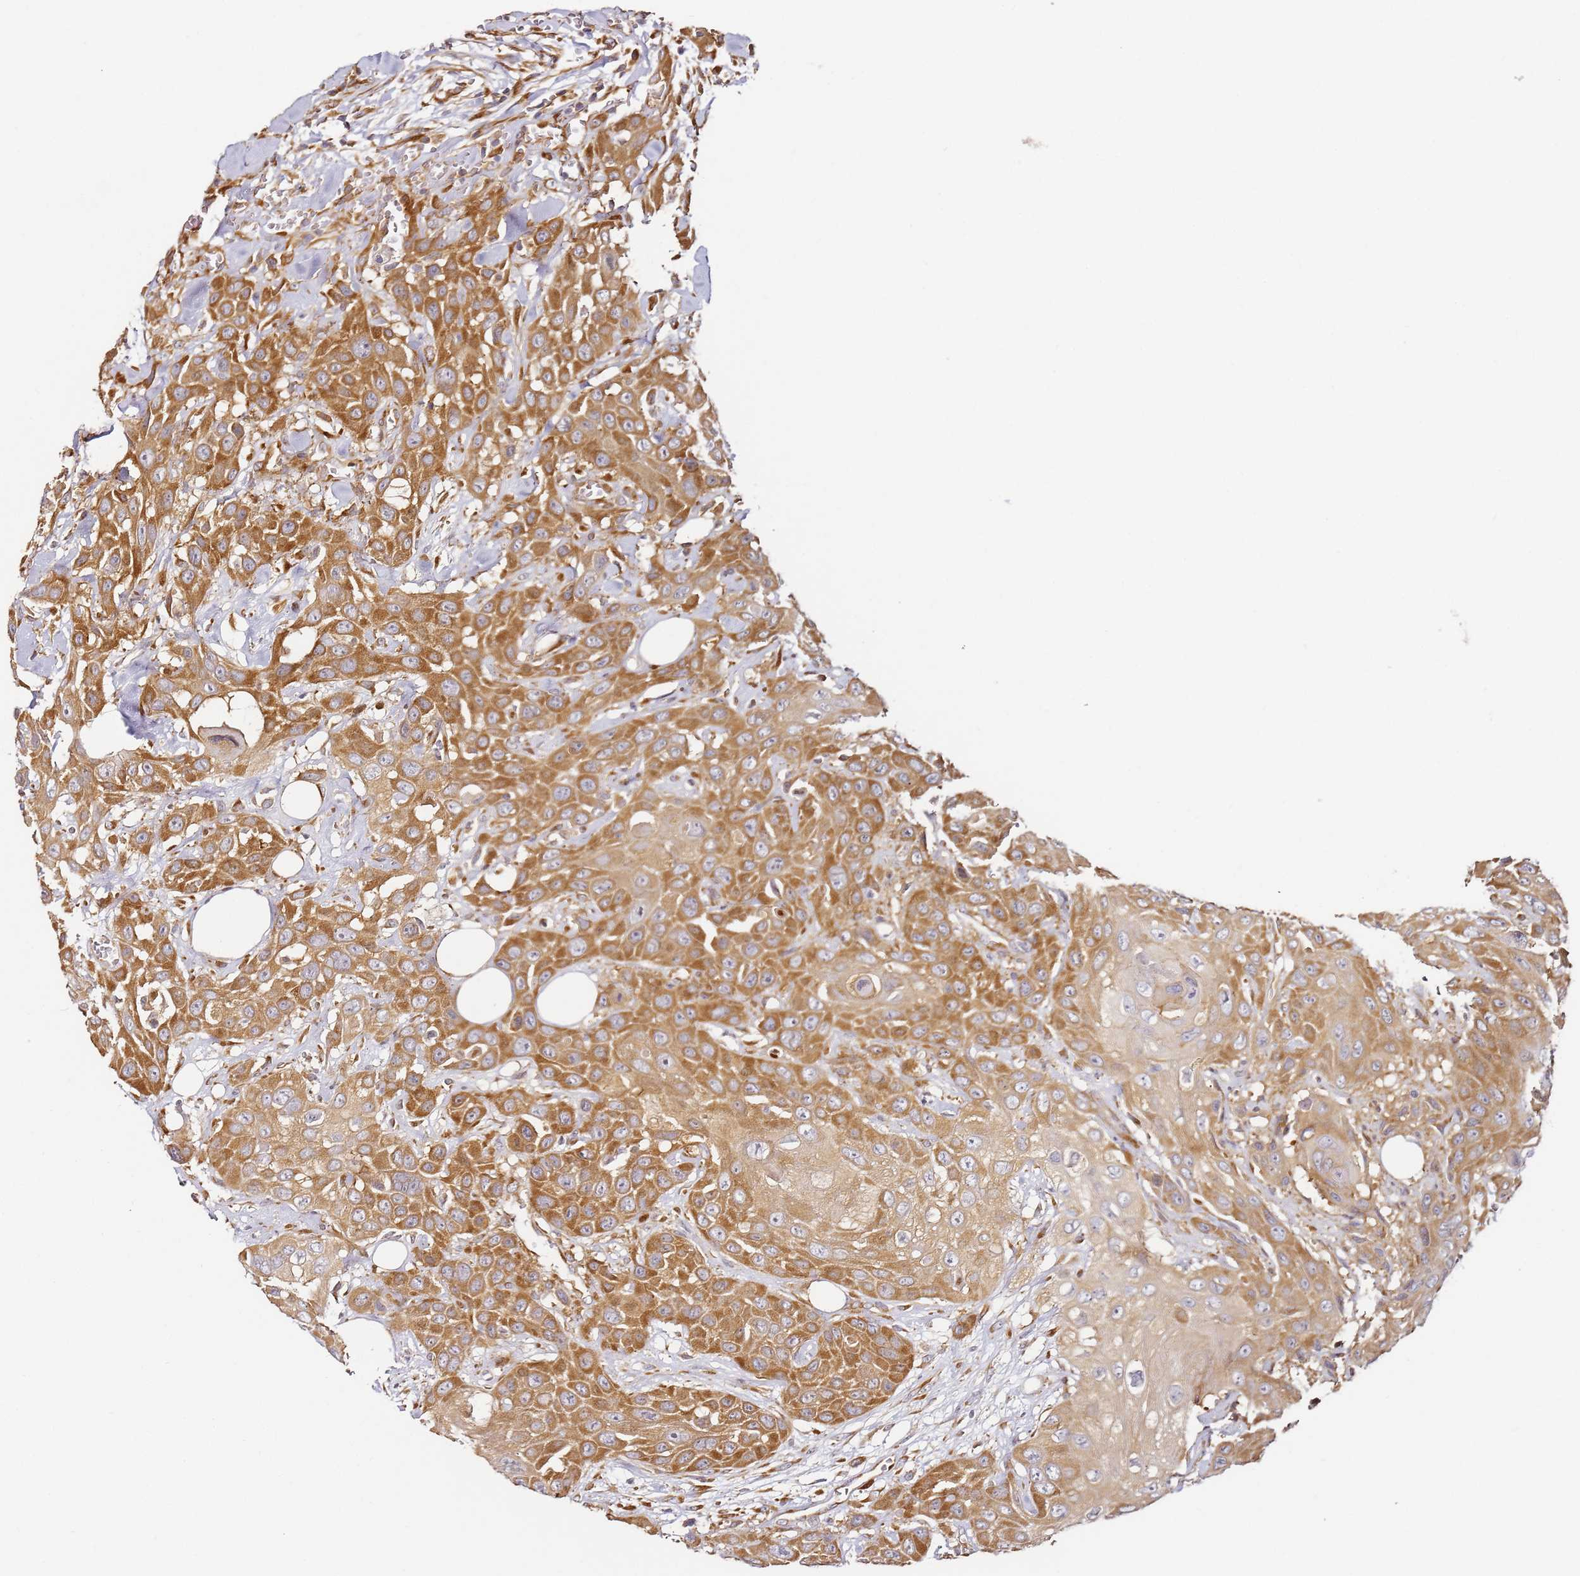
{"staining": {"intensity": "moderate", "quantity": ">75%", "location": "cytoplasmic/membranous"}, "tissue": "head and neck cancer", "cell_type": "Tumor cells", "image_type": "cancer", "snomed": [{"axis": "morphology", "description": "Squamous cell carcinoma, NOS"}, {"axis": "topography", "description": "Head-Neck"}], "caption": "DAB immunohistochemical staining of human head and neck cancer (squamous cell carcinoma) displays moderate cytoplasmic/membranous protein expression in about >75% of tumor cells.", "gene": "RPS3A", "patient": {"sex": "male", "age": 81}}